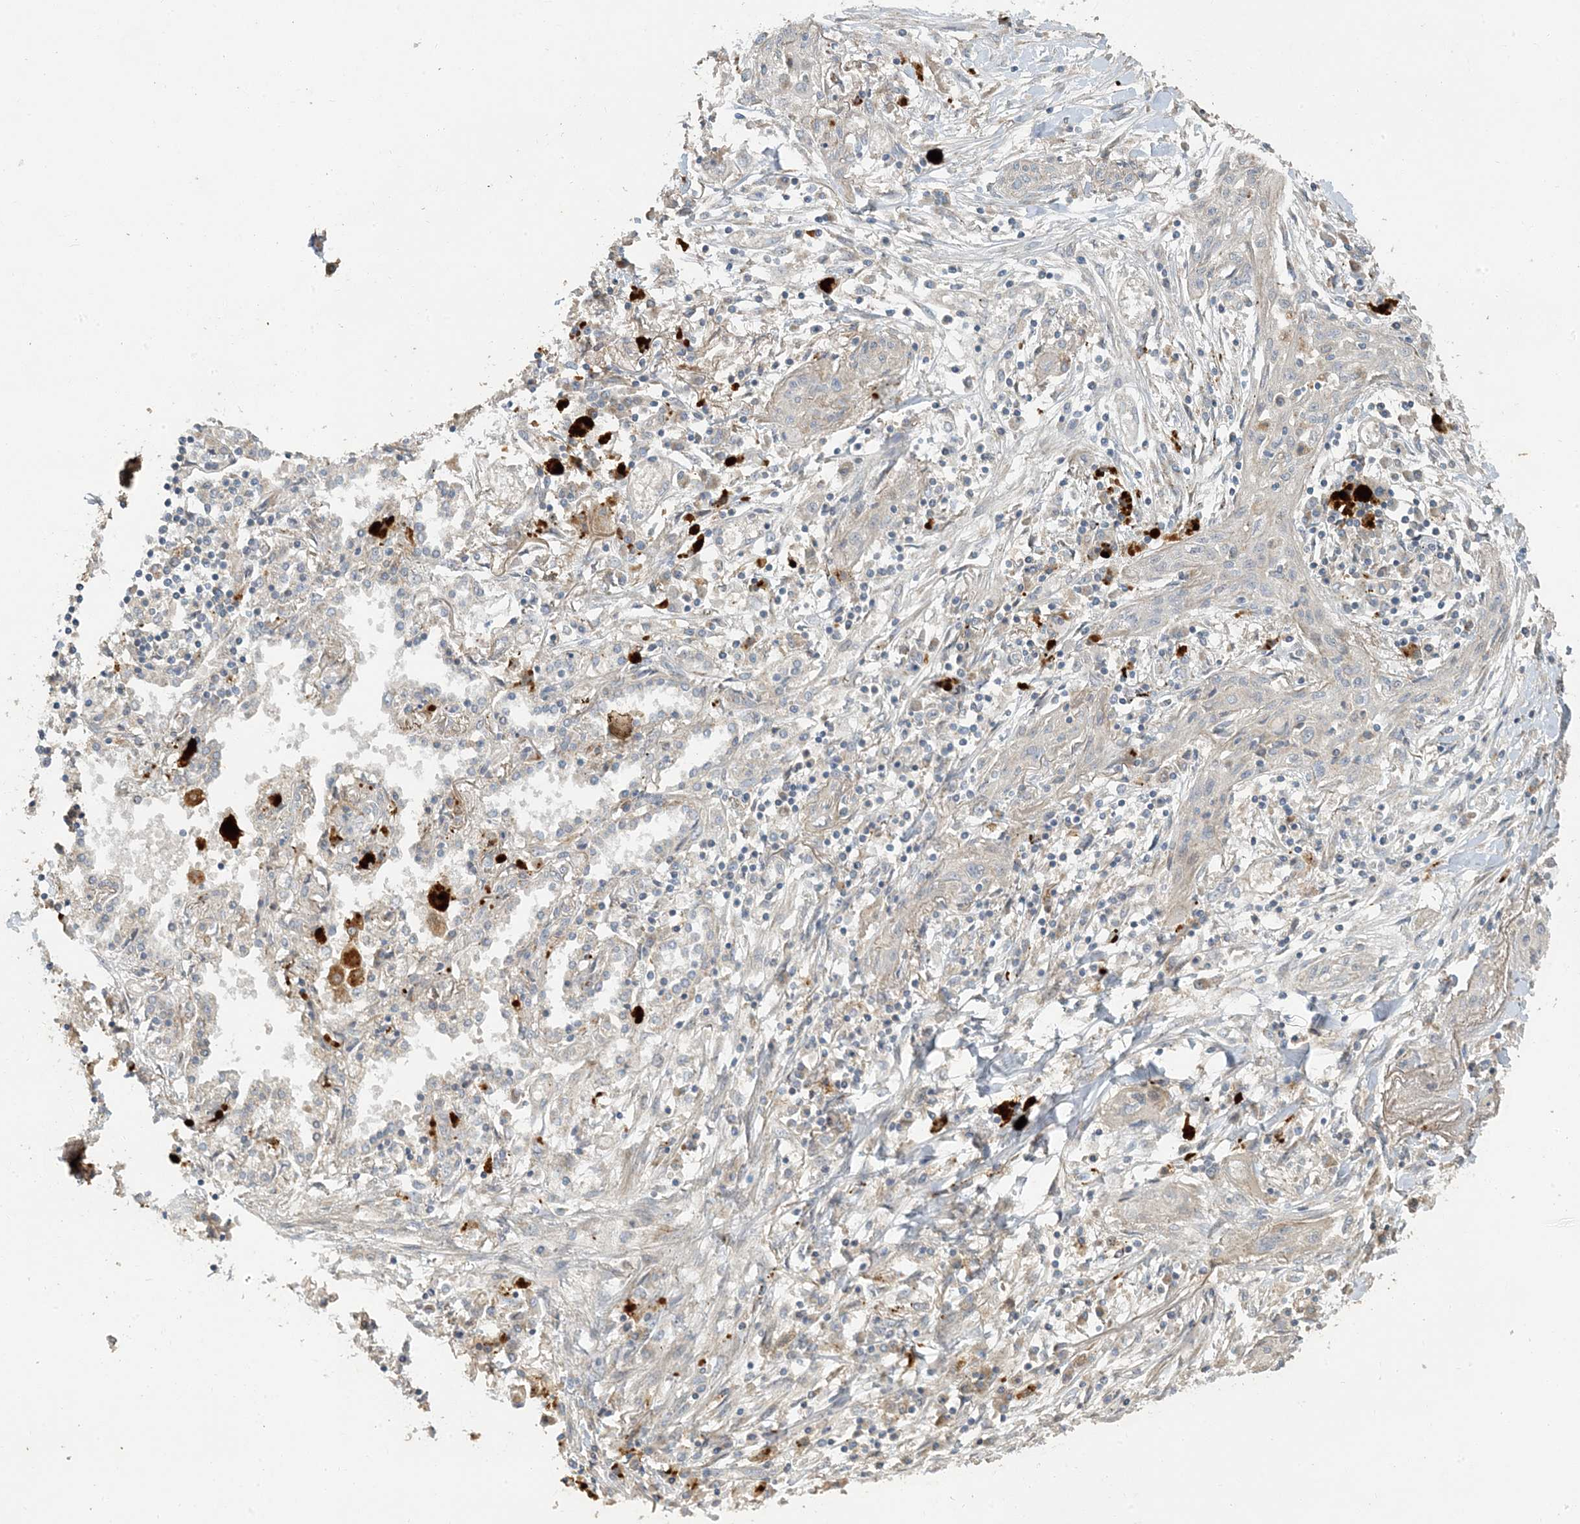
{"staining": {"intensity": "negative", "quantity": "none", "location": "none"}, "tissue": "lung cancer", "cell_type": "Tumor cells", "image_type": "cancer", "snomed": [{"axis": "morphology", "description": "Squamous cell carcinoma, NOS"}, {"axis": "topography", "description": "Lung"}], "caption": "Photomicrograph shows no protein expression in tumor cells of squamous cell carcinoma (lung) tissue.", "gene": "LTN1", "patient": {"sex": "female", "age": 47}}